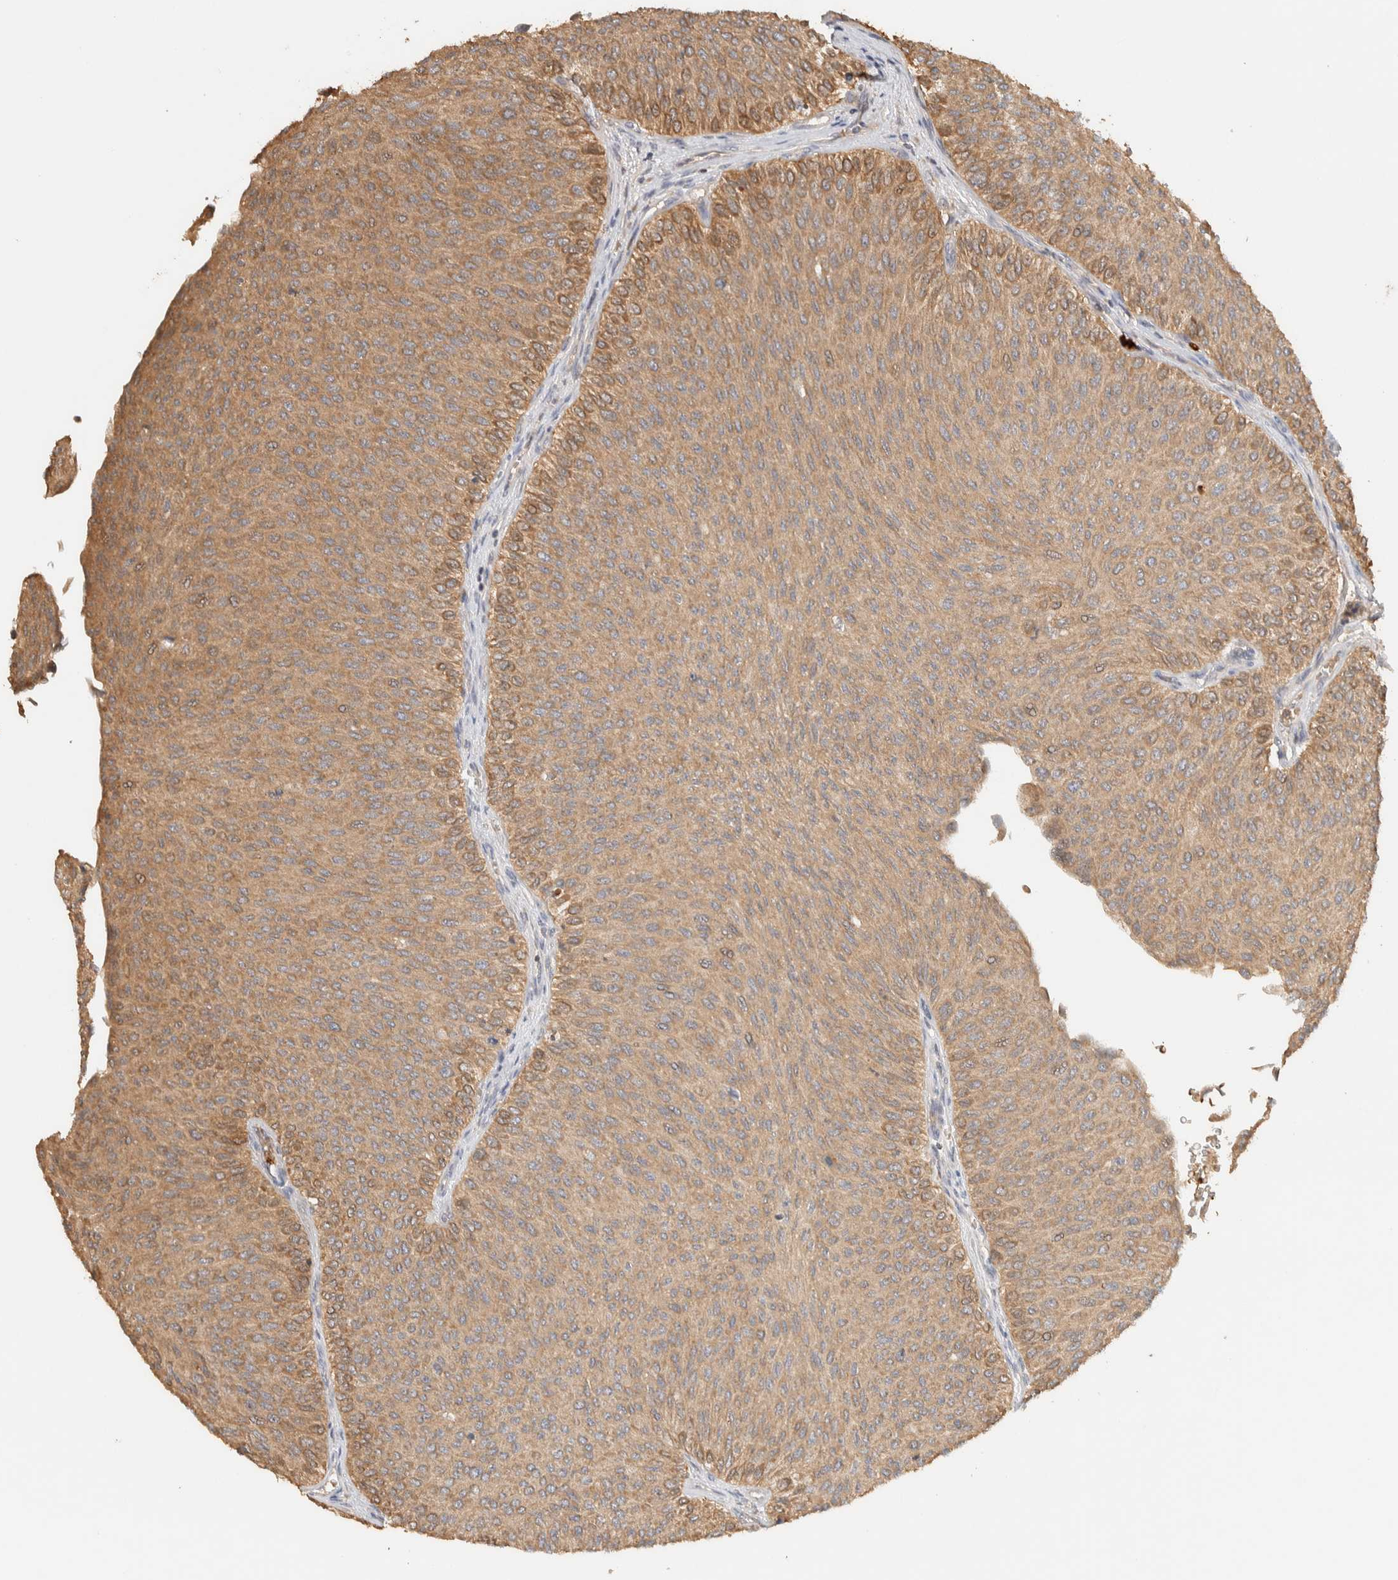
{"staining": {"intensity": "moderate", "quantity": ">75%", "location": "cytoplasmic/membranous"}, "tissue": "urothelial cancer", "cell_type": "Tumor cells", "image_type": "cancer", "snomed": [{"axis": "morphology", "description": "Urothelial carcinoma, Low grade"}, {"axis": "topography", "description": "Urinary bladder"}], "caption": "Immunohistochemical staining of human urothelial cancer reveals medium levels of moderate cytoplasmic/membranous protein expression in about >75% of tumor cells. The protein of interest is stained brown, and the nuclei are stained in blue (DAB (3,3'-diaminobenzidine) IHC with brightfield microscopy, high magnification).", "gene": "TTI2", "patient": {"sex": "male", "age": 78}}